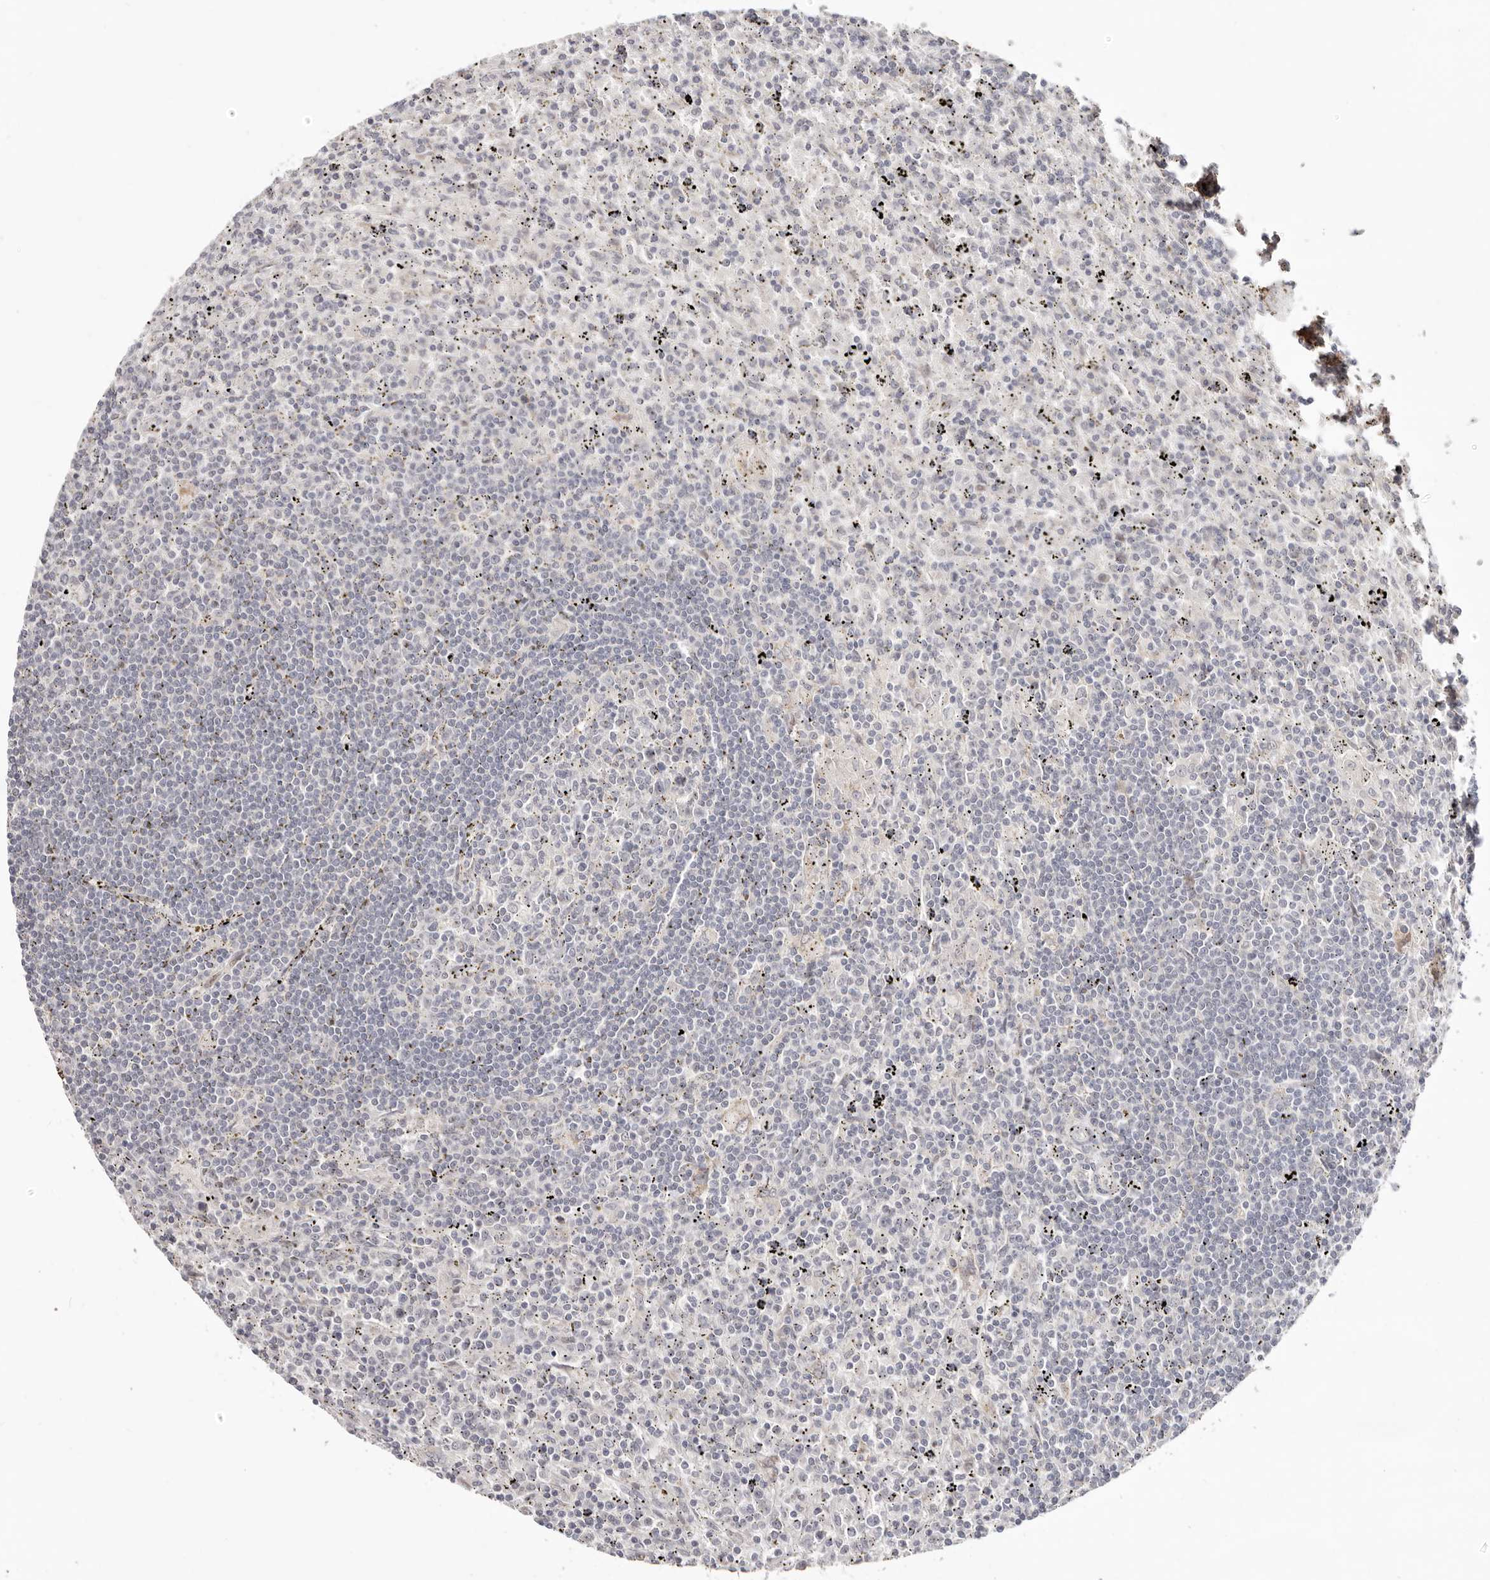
{"staining": {"intensity": "negative", "quantity": "none", "location": "none"}, "tissue": "lymphoma", "cell_type": "Tumor cells", "image_type": "cancer", "snomed": [{"axis": "morphology", "description": "Malignant lymphoma, non-Hodgkin's type, Low grade"}, {"axis": "topography", "description": "Spleen"}], "caption": "IHC image of human low-grade malignant lymphoma, non-Hodgkin's type stained for a protein (brown), which exhibits no staining in tumor cells.", "gene": "SZT2", "patient": {"sex": "male", "age": 76}}